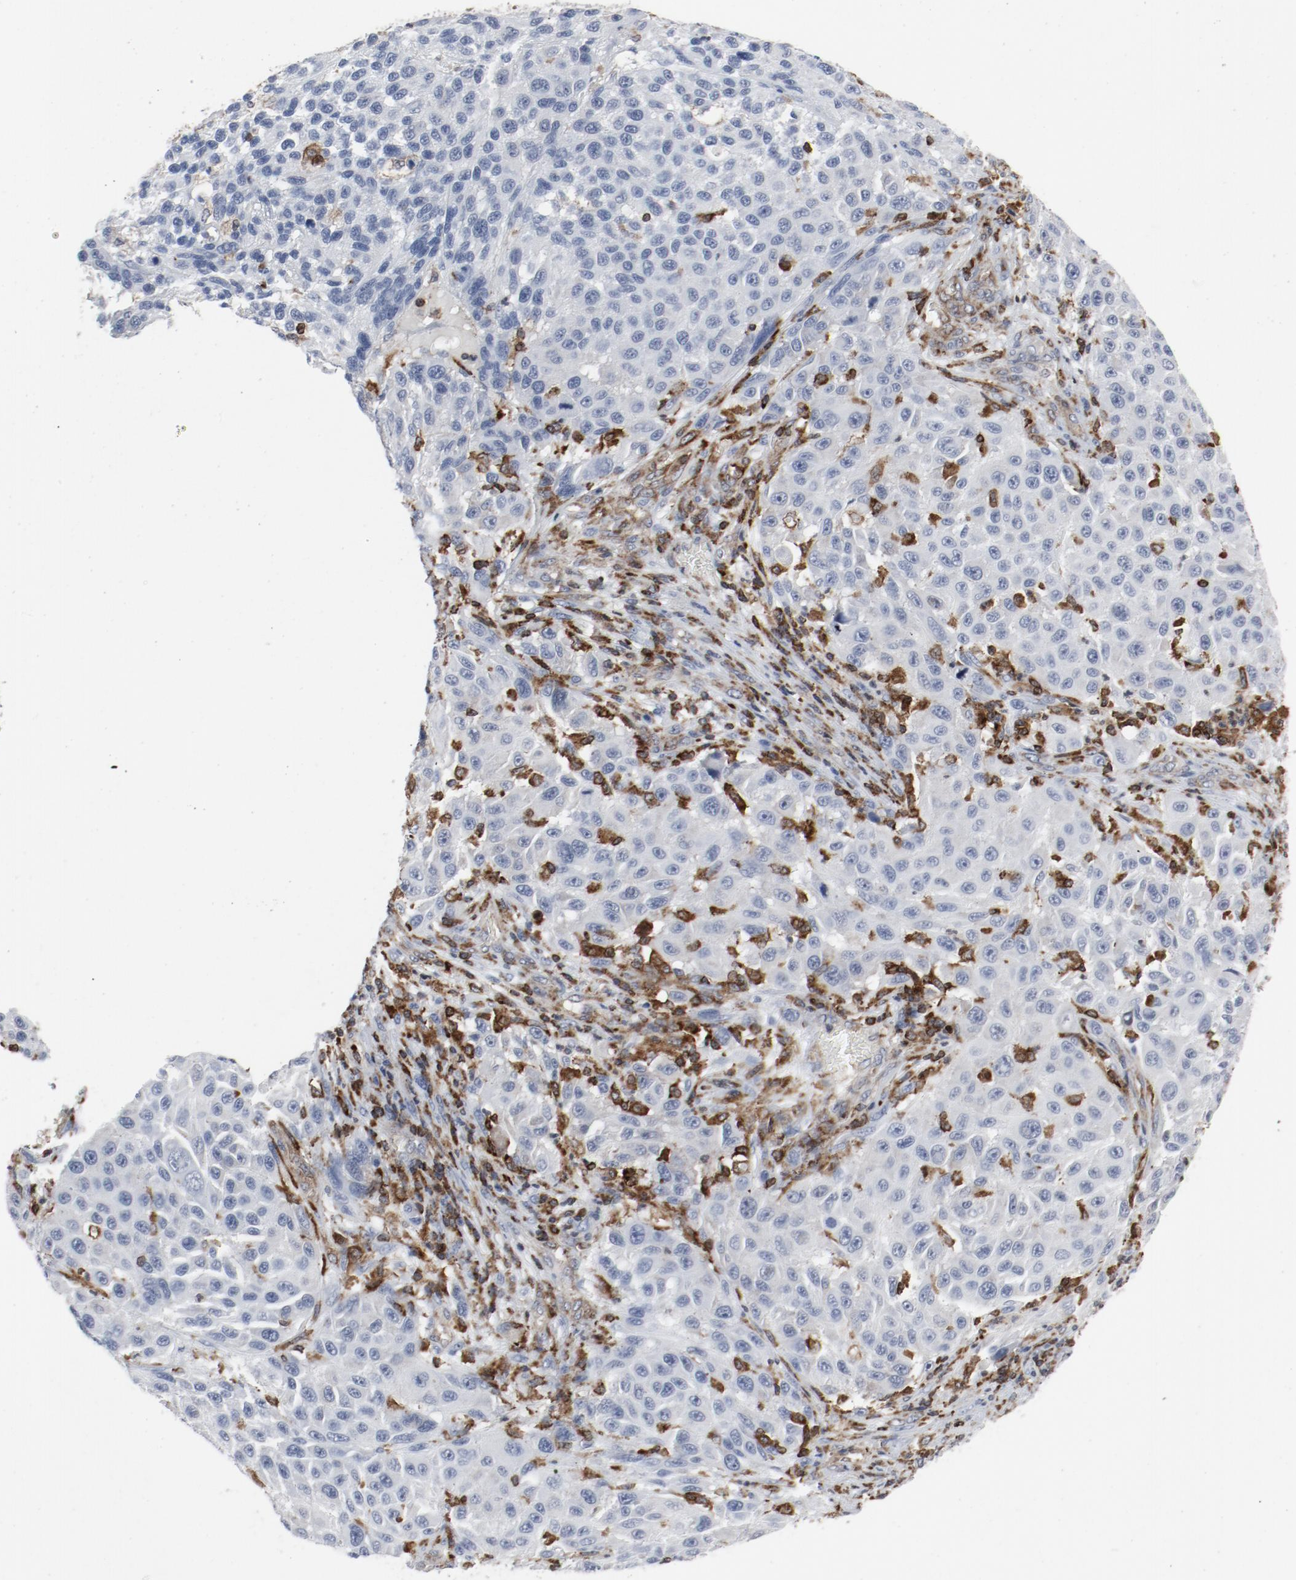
{"staining": {"intensity": "negative", "quantity": "none", "location": "none"}, "tissue": "melanoma", "cell_type": "Tumor cells", "image_type": "cancer", "snomed": [{"axis": "morphology", "description": "Malignant melanoma, Metastatic site"}, {"axis": "topography", "description": "Lymph node"}], "caption": "This is an immunohistochemistry histopathology image of malignant melanoma (metastatic site). There is no staining in tumor cells.", "gene": "LCP2", "patient": {"sex": "male", "age": 61}}